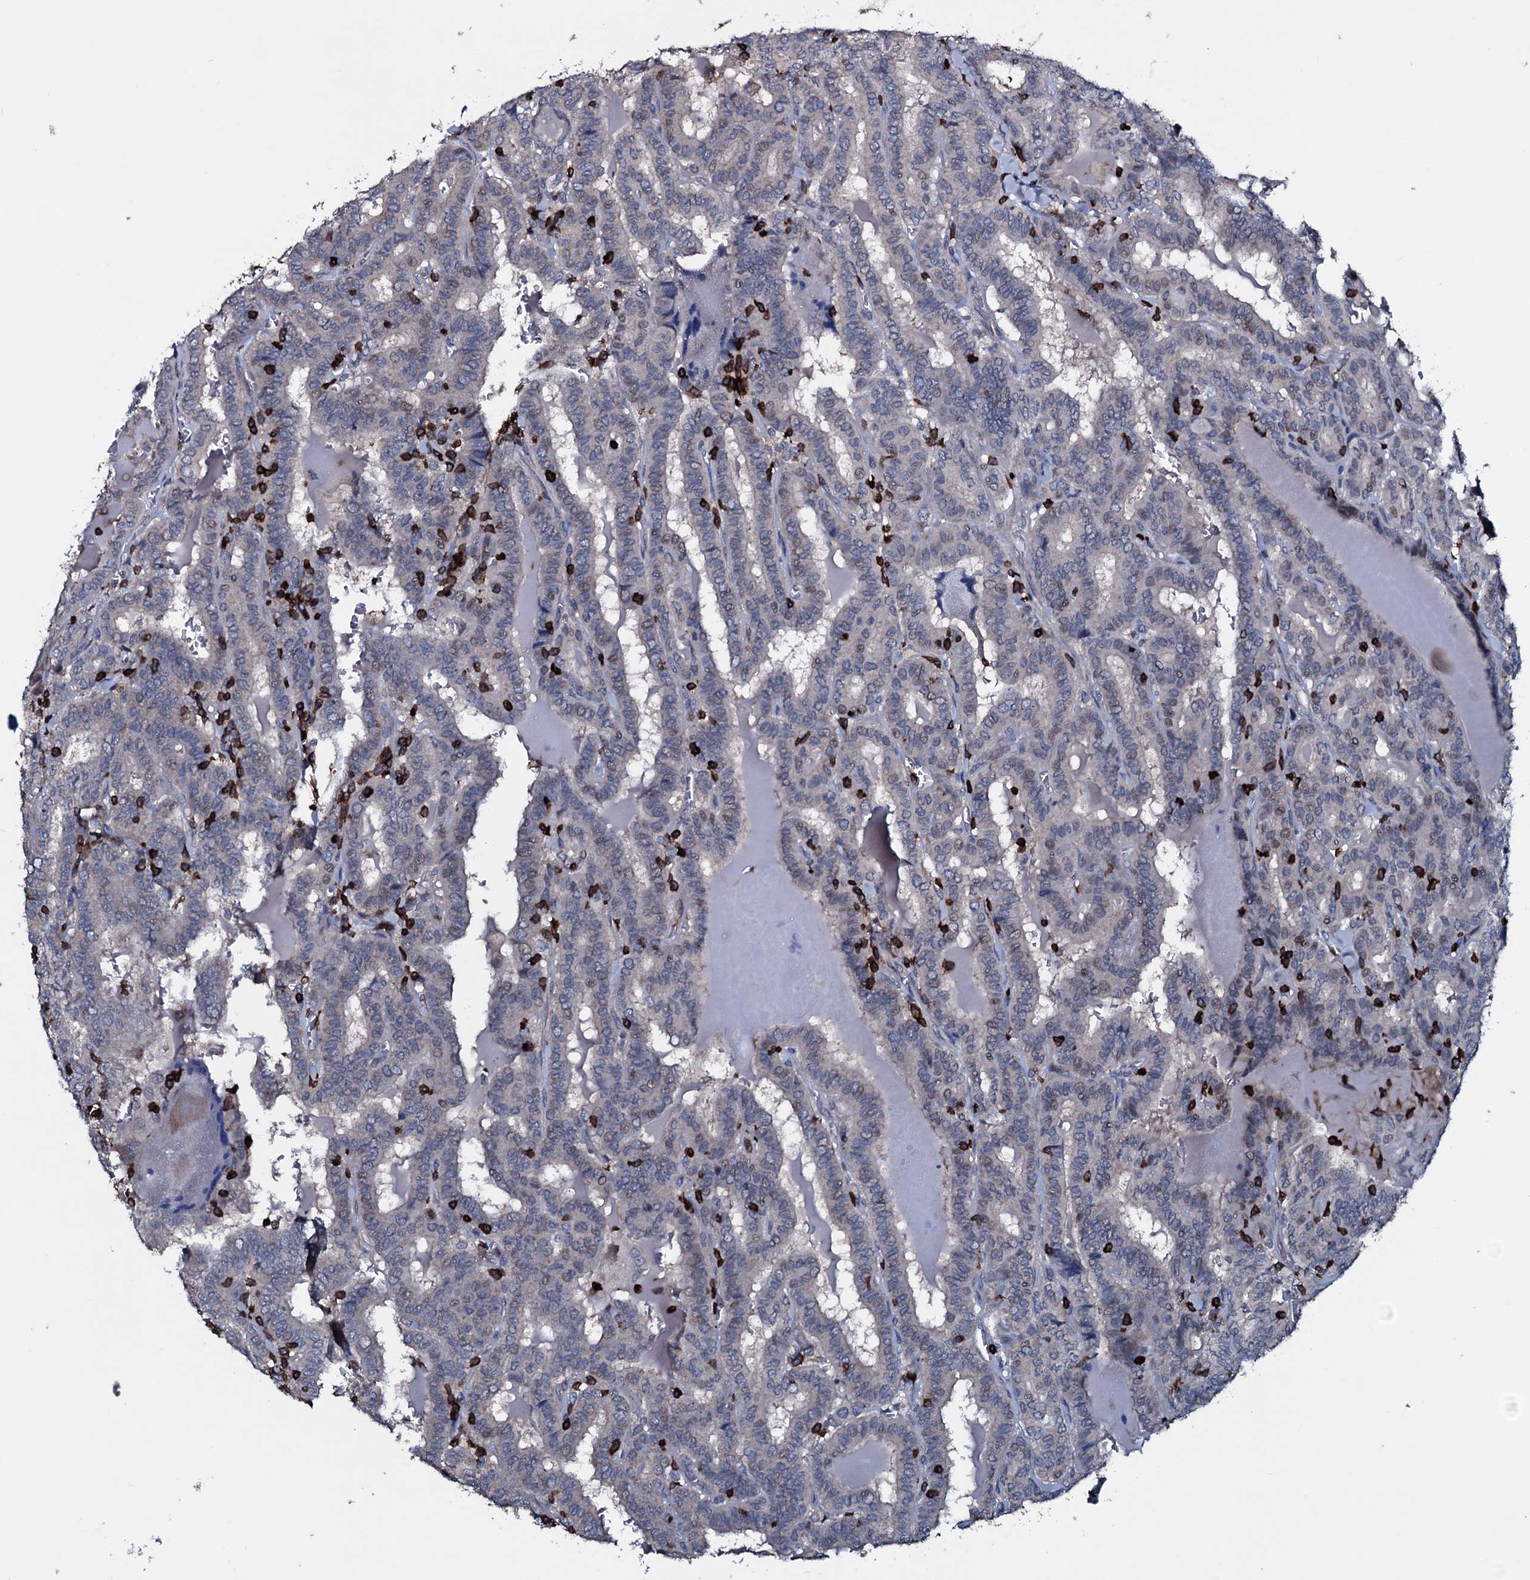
{"staining": {"intensity": "negative", "quantity": "none", "location": "none"}, "tissue": "thyroid cancer", "cell_type": "Tumor cells", "image_type": "cancer", "snomed": [{"axis": "morphology", "description": "Papillary adenocarcinoma, NOS"}, {"axis": "topography", "description": "Thyroid gland"}], "caption": "This micrograph is of papillary adenocarcinoma (thyroid) stained with immunohistochemistry (IHC) to label a protein in brown with the nuclei are counter-stained blue. There is no positivity in tumor cells.", "gene": "OGFOD2", "patient": {"sex": "female", "age": 72}}